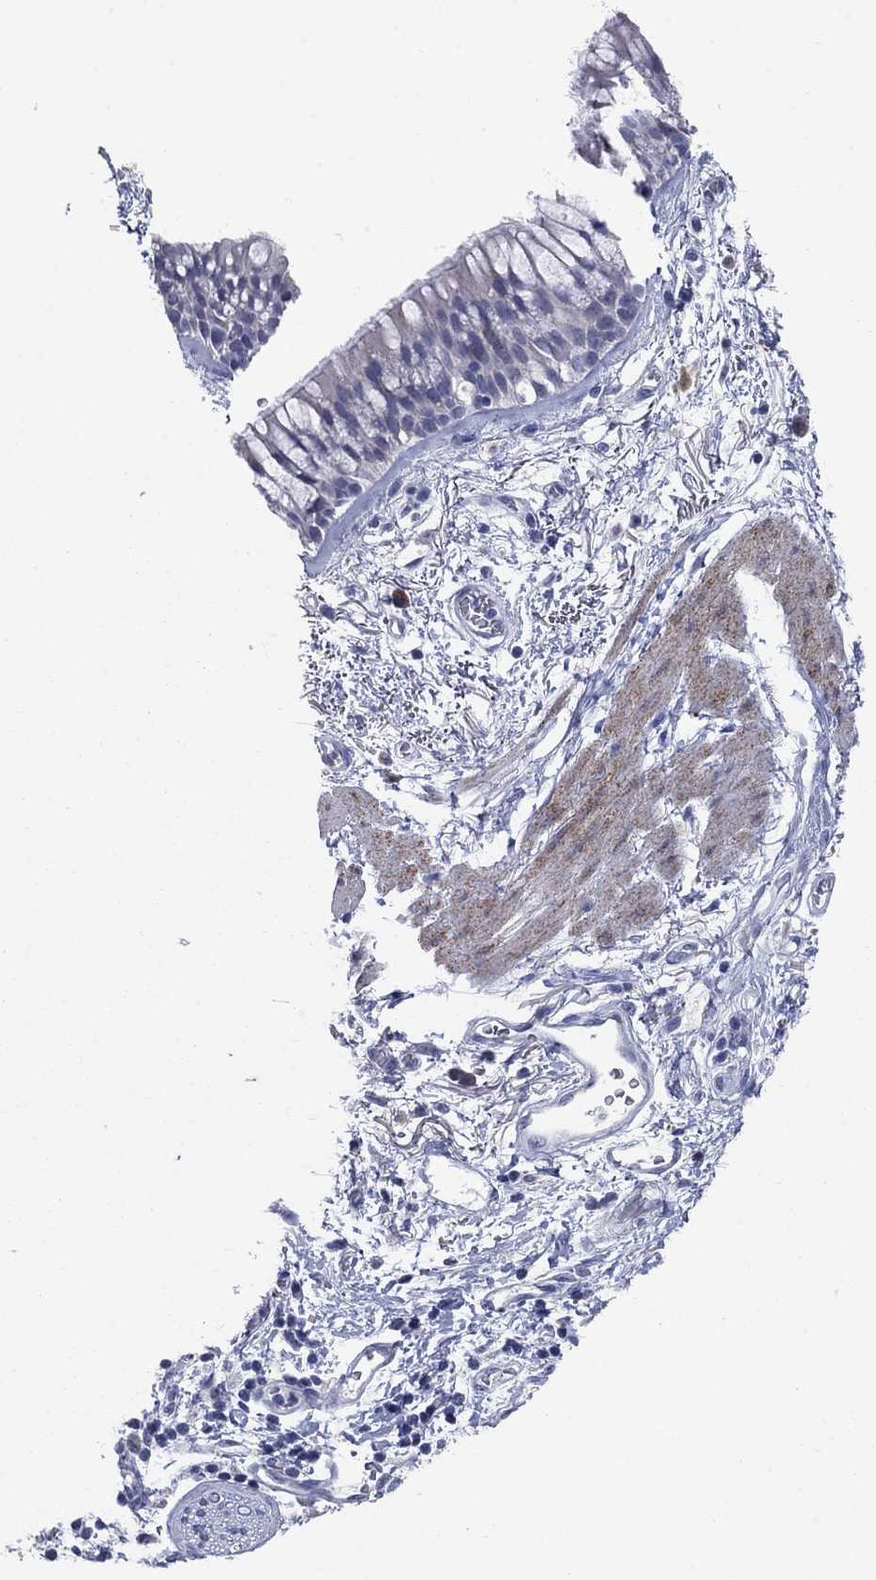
{"staining": {"intensity": "negative", "quantity": "none", "location": "none"}, "tissue": "bronchus", "cell_type": "Respiratory epithelial cells", "image_type": "normal", "snomed": [{"axis": "morphology", "description": "Normal tissue, NOS"}, {"axis": "topography", "description": "Bronchus"}, {"axis": "topography", "description": "Lung"}], "caption": "This is an IHC micrograph of benign bronchus. There is no positivity in respiratory epithelial cells.", "gene": "NTRK2", "patient": {"sex": "female", "age": 57}}